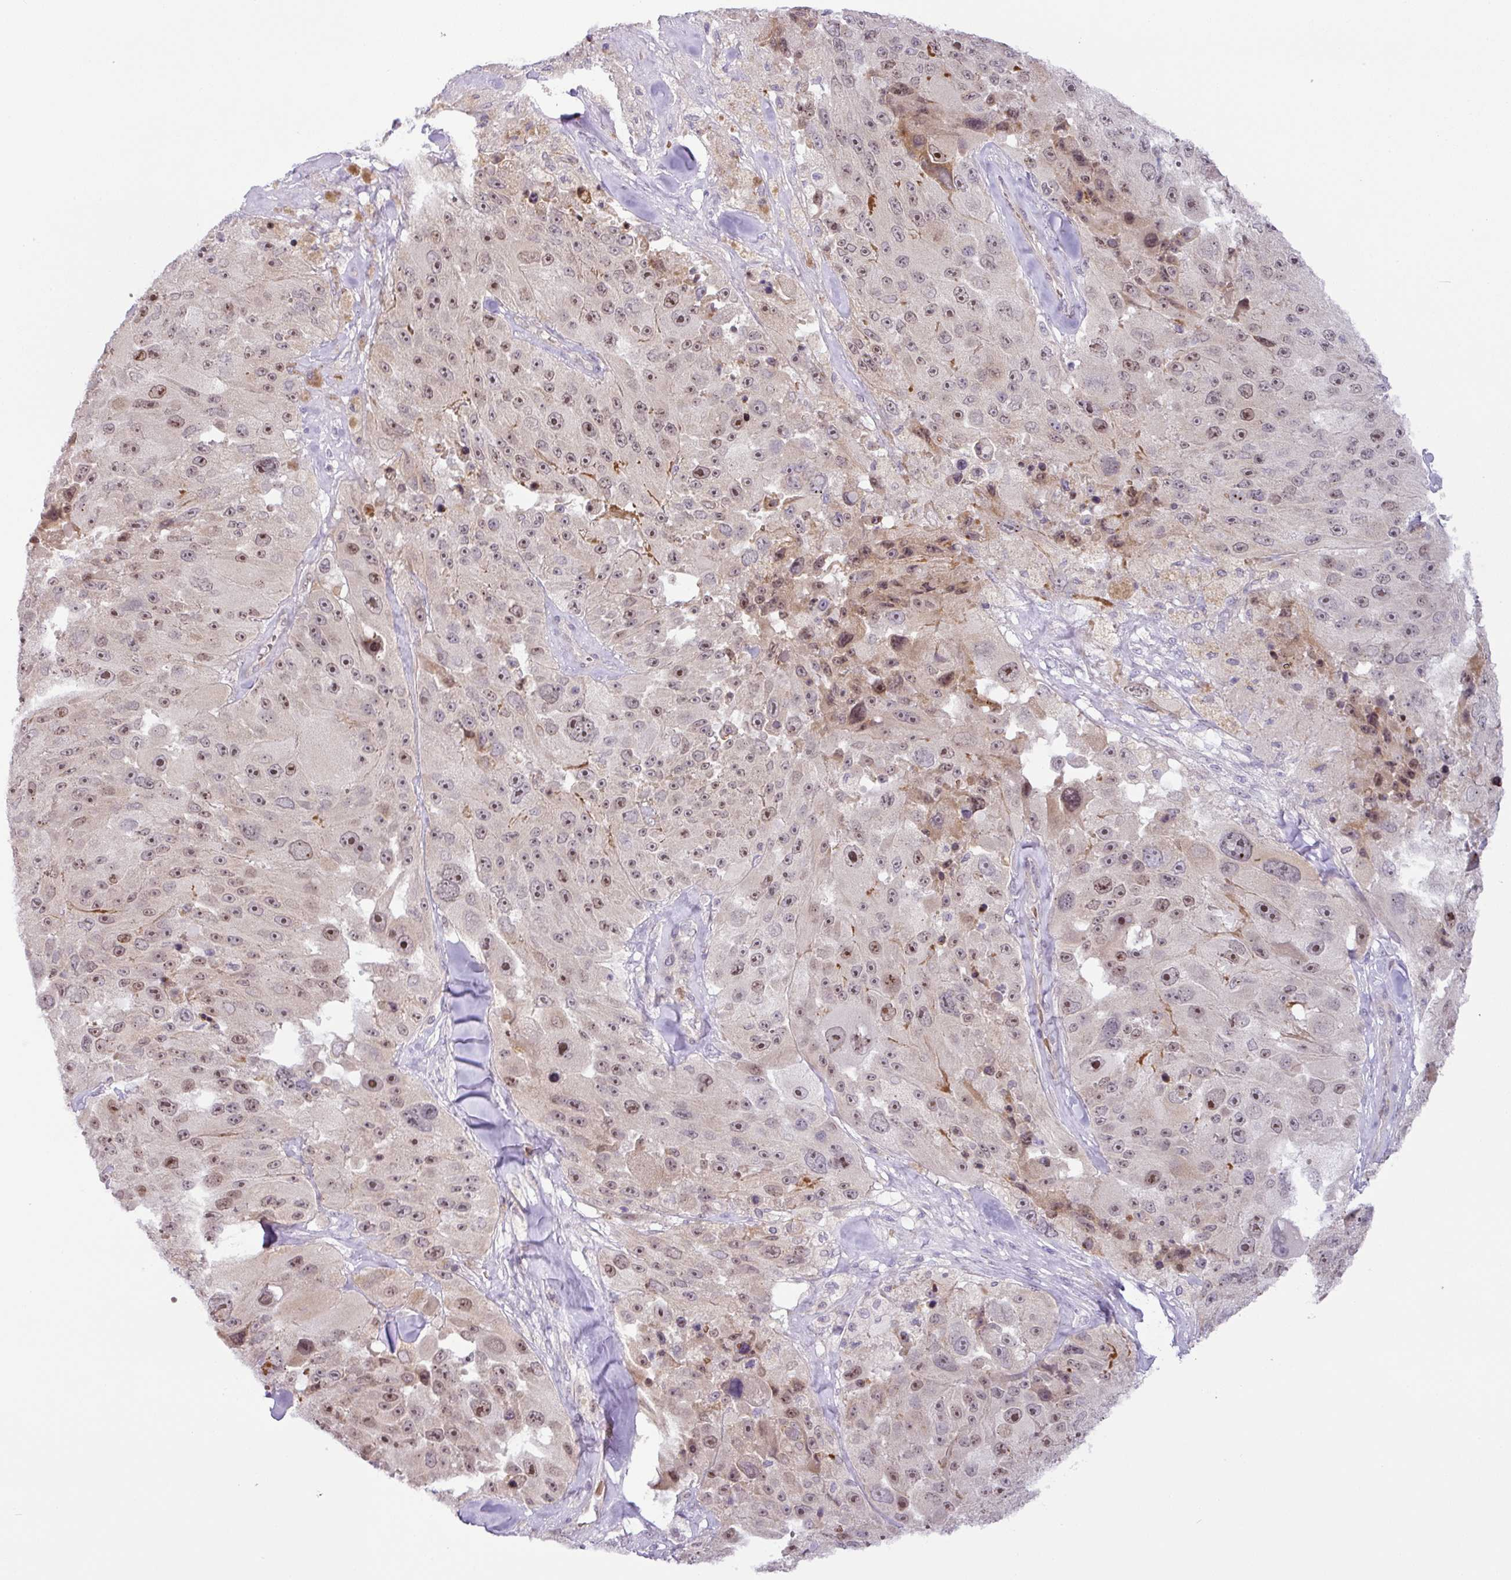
{"staining": {"intensity": "moderate", "quantity": ">75%", "location": "nuclear"}, "tissue": "melanoma", "cell_type": "Tumor cells", "image_type": "cancer", "snomed": [{"axis": "morphology", "description": "Malignant melanoma, Metastatic site"}, {"axis": "topography", "description": "Lymph node"}], "caption": "Immunohistochemical staining of malignant melanoma (metastatic site) demonstrates moderate nuclear protein positivity in approximately >75% of tumor cells.", "gene": "PARP2", "patient": {"sex": "male", "age": 62}}